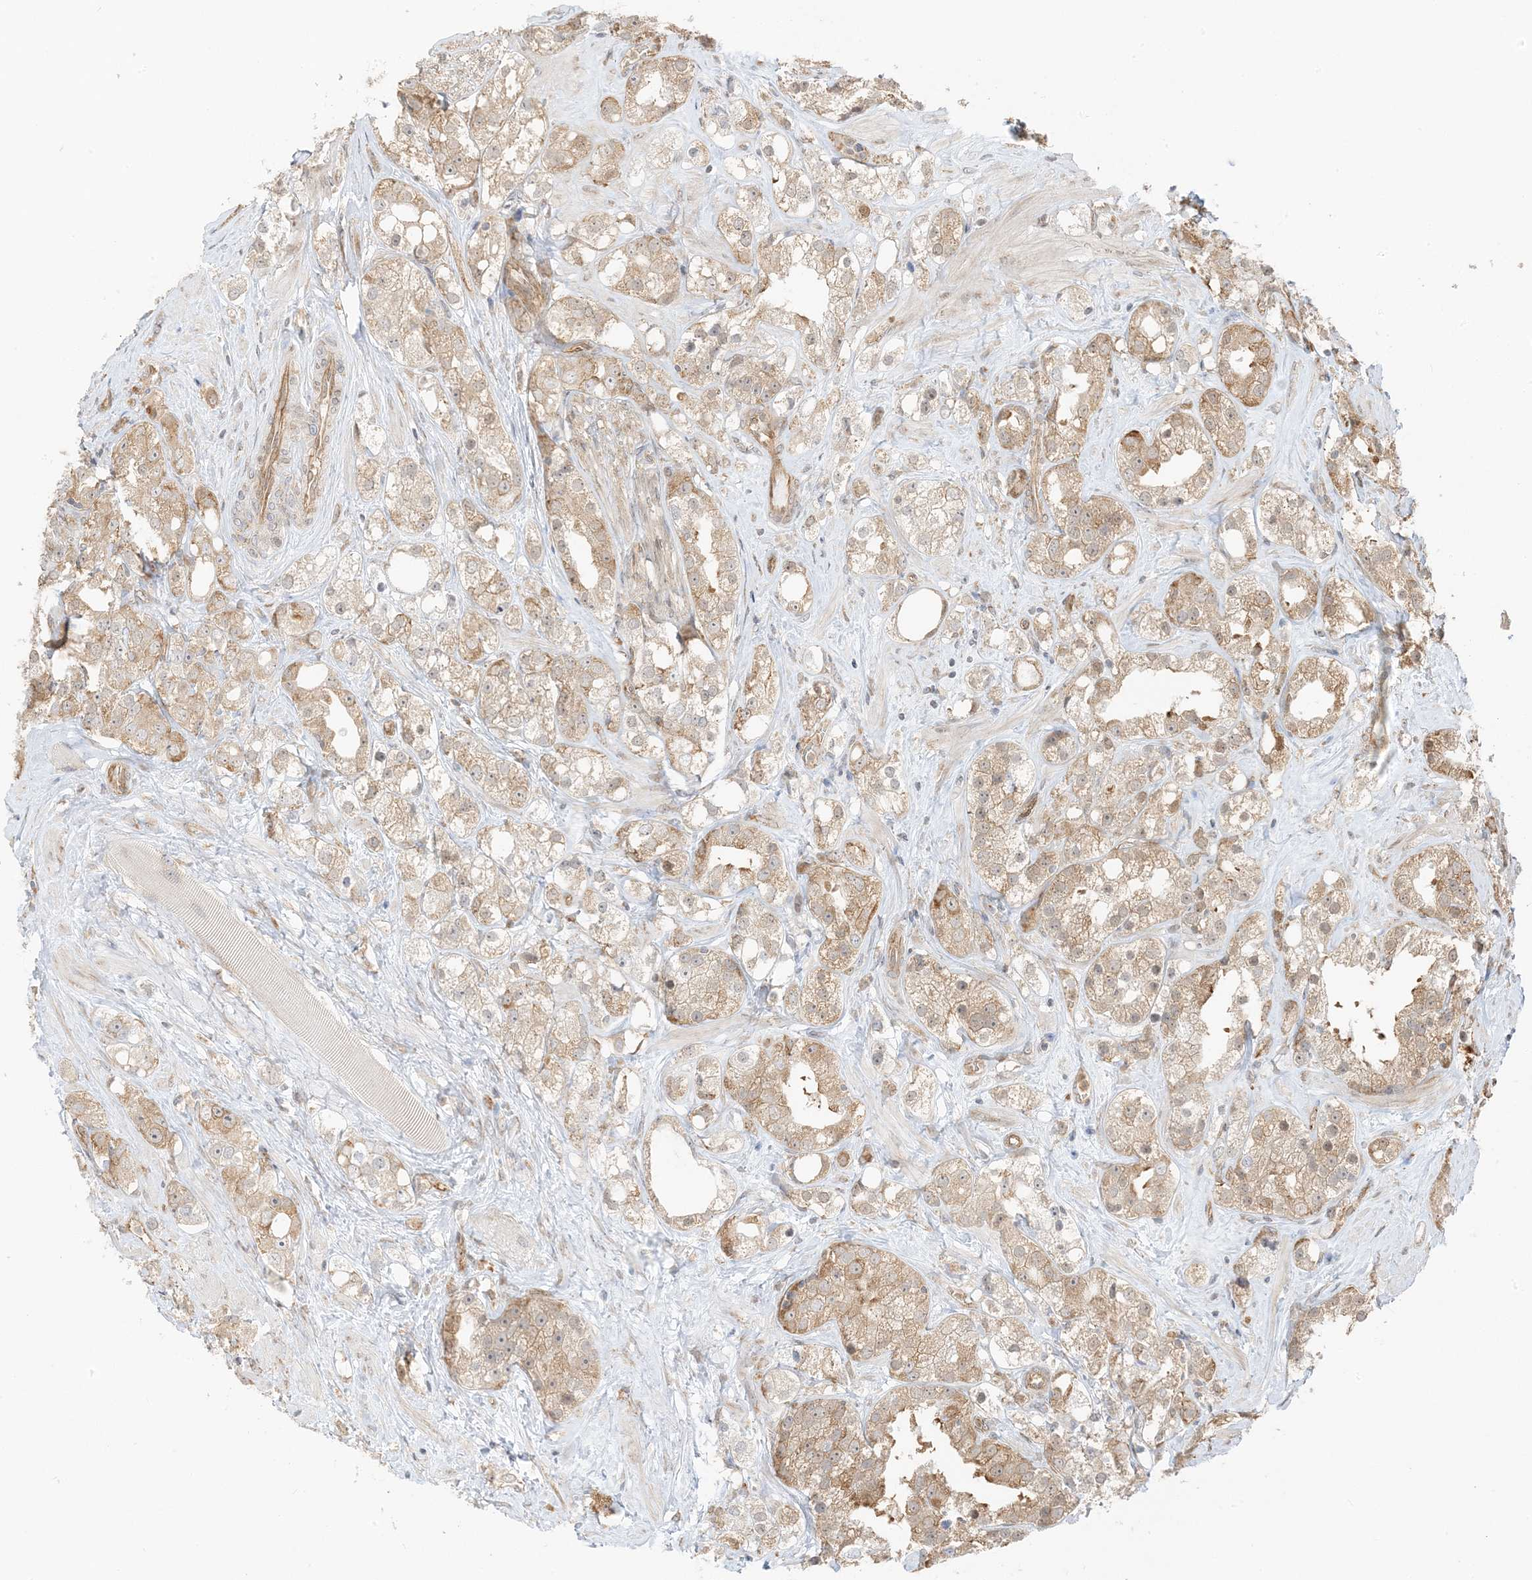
{"staining": {"intensity": "moderate", "quantity": "<25%", "location": "cytoplasmic/membranous"}, "tissue": "prostate cancer", "cell_type": "Tumor cells", "image_type": "cancer", "snomed": [{"axis": "morphology", "description": "Adenocarcinoma, NOS"}, {"axis": "topography", "description": "Prostate"}], "caption": "Tumor cells exhibit low levels of moderate cytoplasmic/membranous positivity in approximately <25% of cells in human prostate cancer.", "gene": "UBAP2L", "patient": {"sex": "male", "age": 79}}